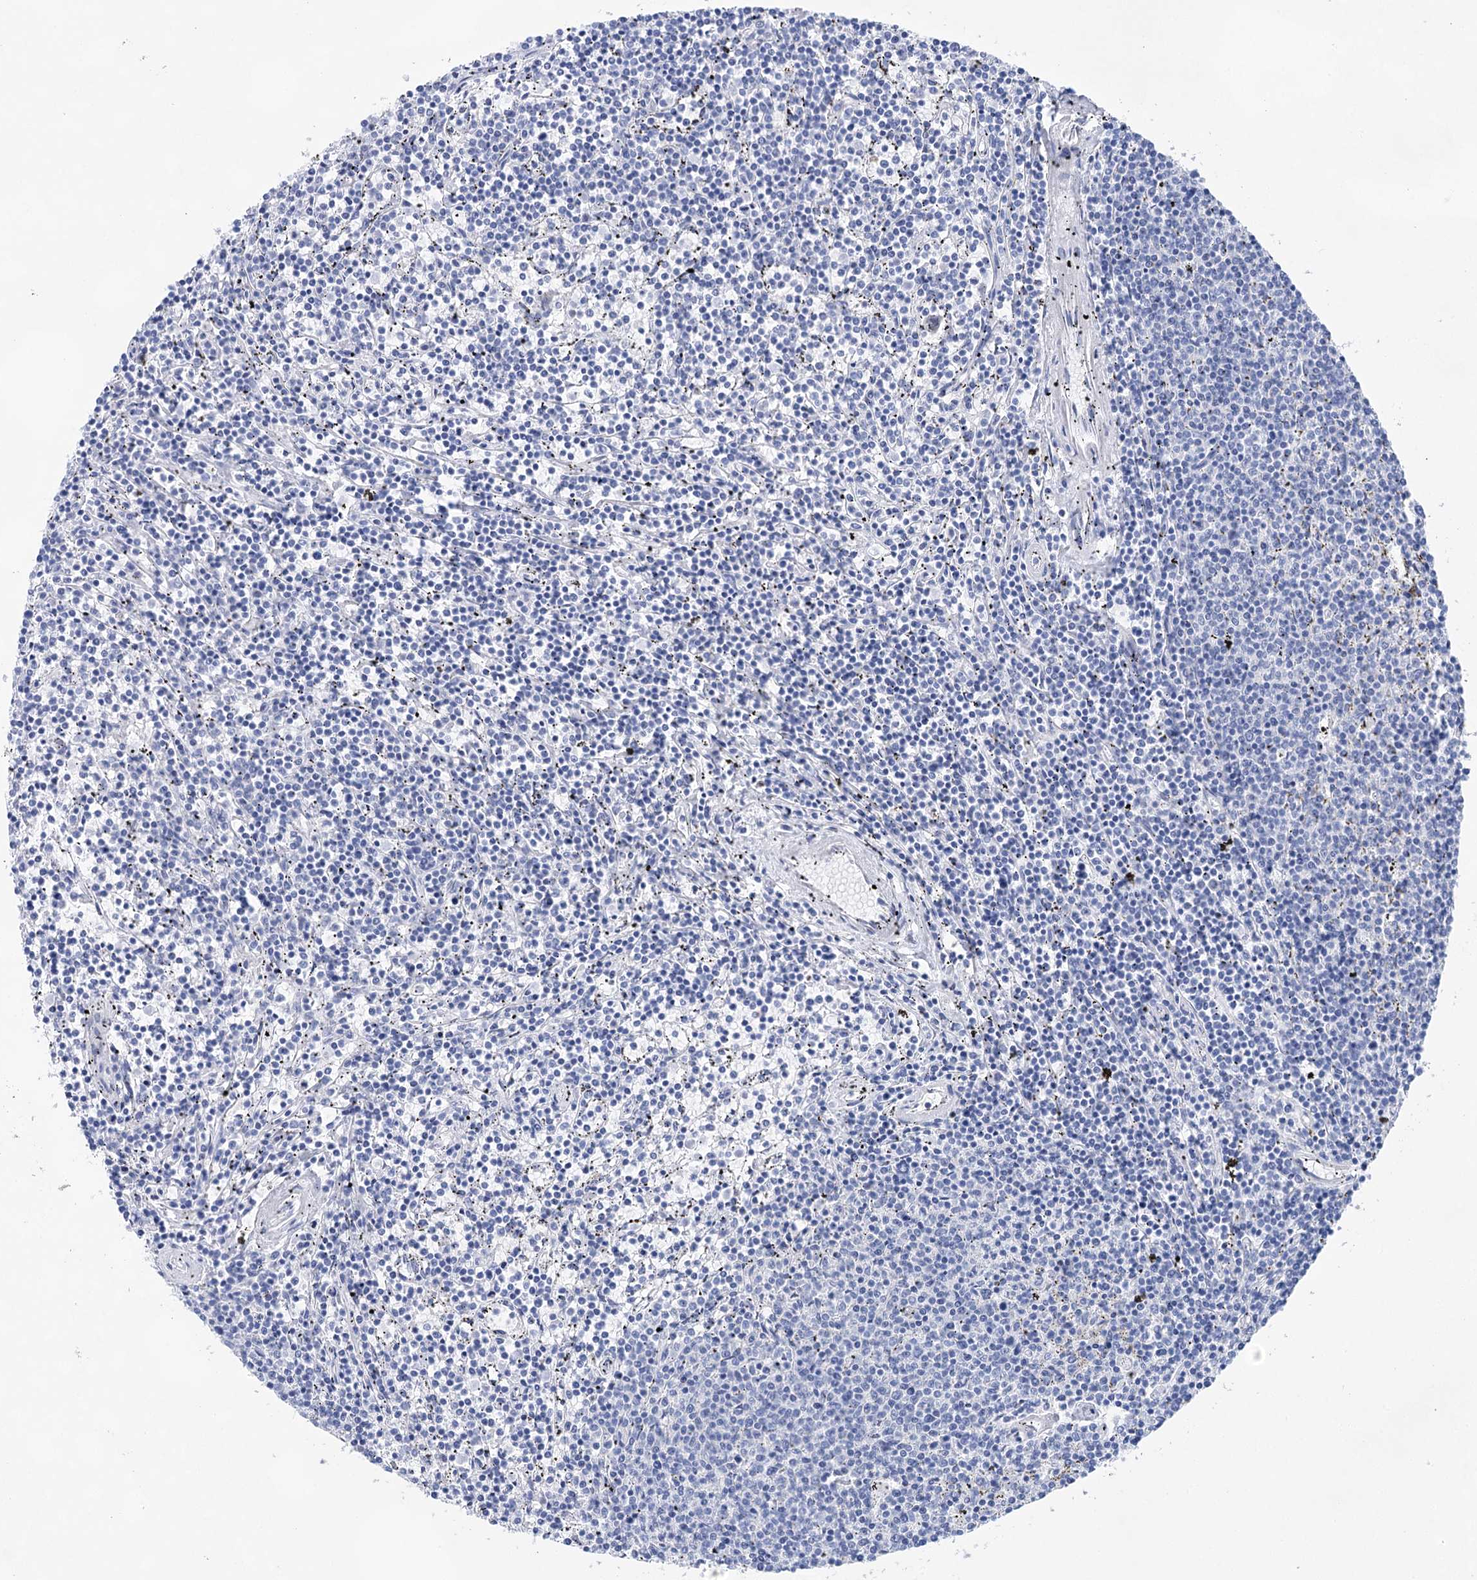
{"staining": {"intensity": "negative", "quantity": "none", "location": "none"}, "tissue": "lymphoma", "cell_type": "Tumor cells", "image_type": "cancer", "snomed": [{"axis": "morphology", "description": "Malignant lymphoma, non-Hodgkin's type, Low grade"}, {"axis": "topography", "description": "Spleen"}], "caption": "A histopathology image of lymphoma stained for a protein exhibits no brown staining in tumor cells.", "gene": "LALBA", "patient": {"sex": "female", "age": 50}}